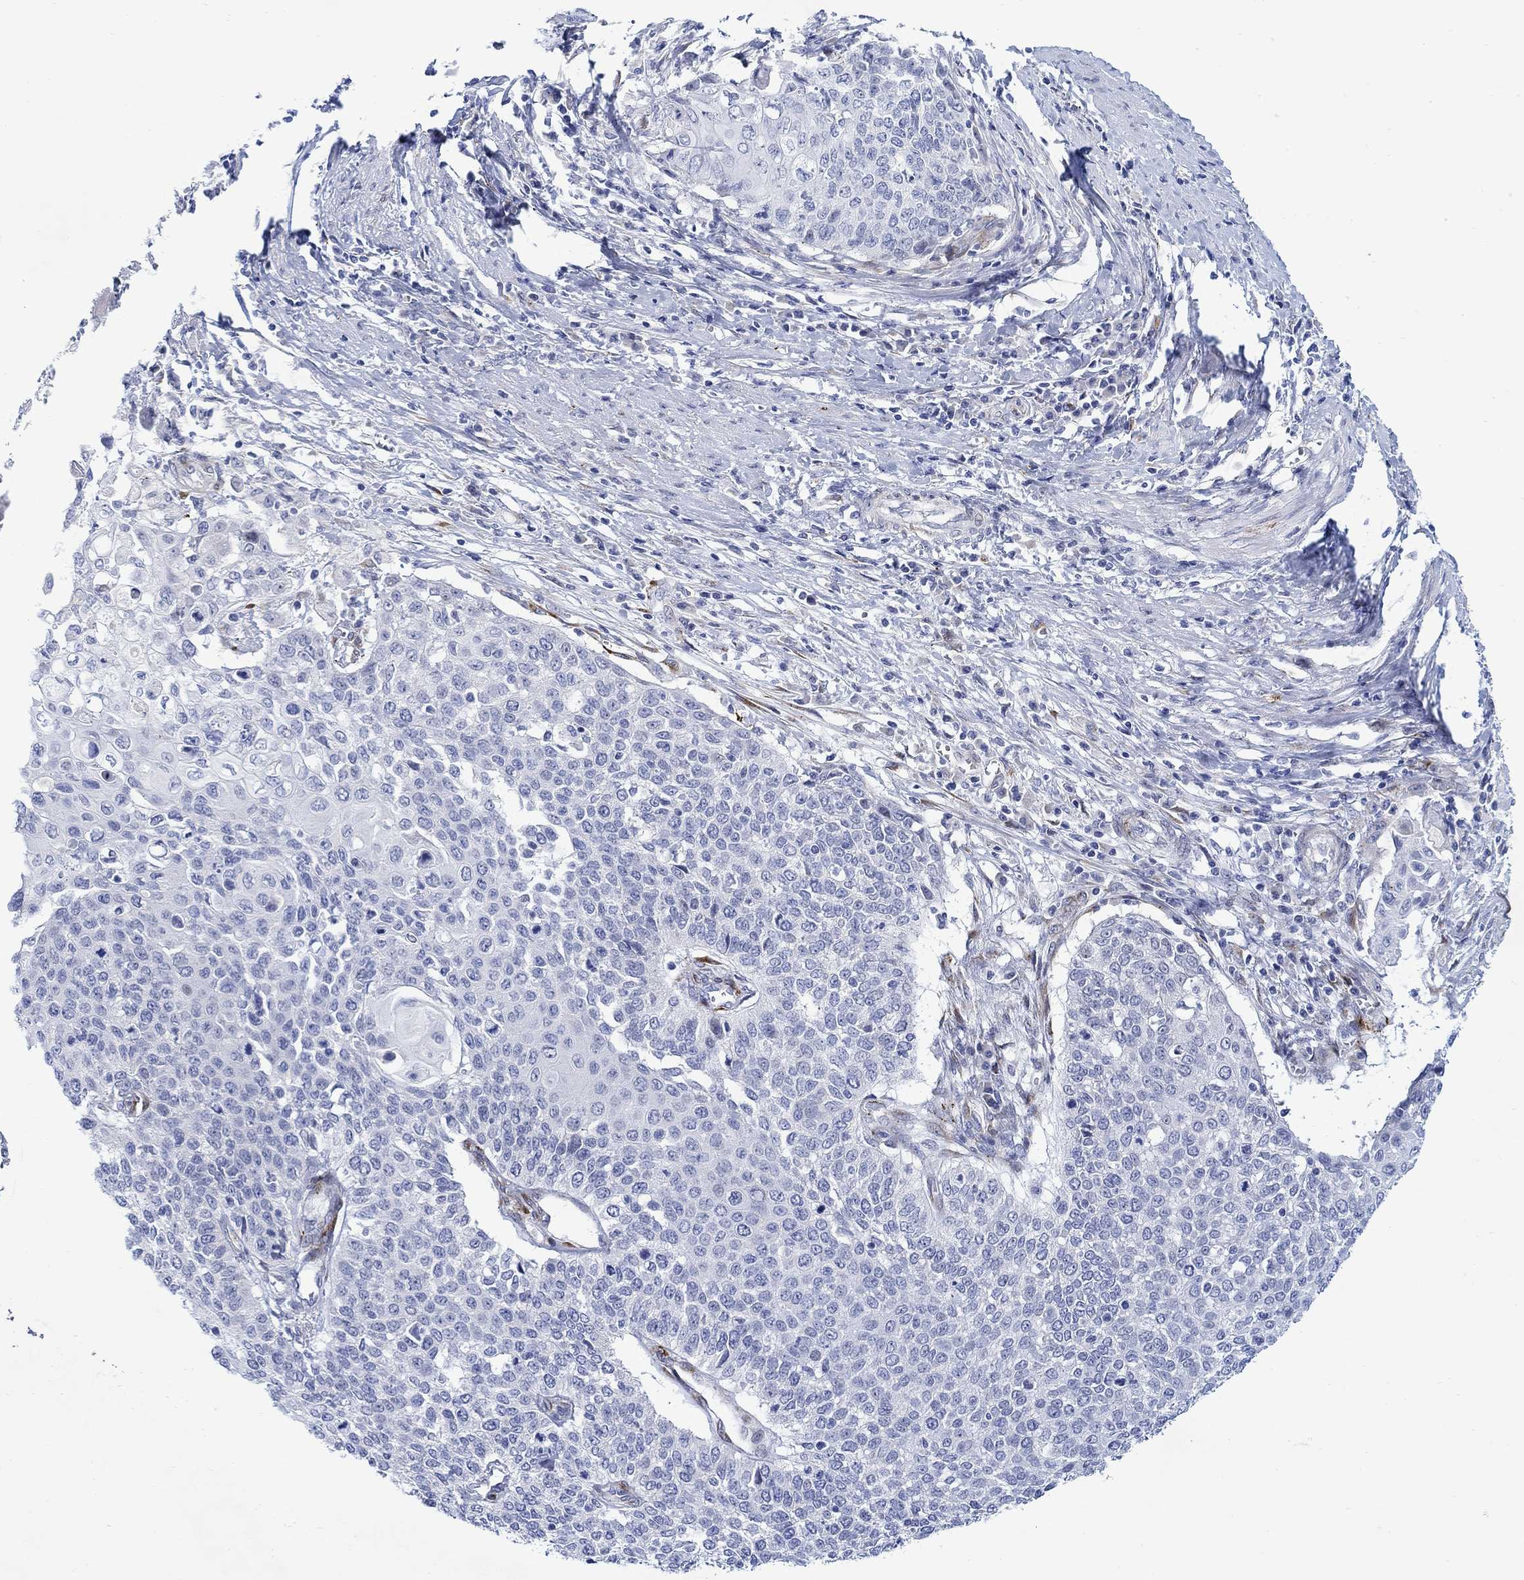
{"staining": {"intensity": "negative", "quantity": "none", "location": "none"}, "tissue": "cervical cancer", "cell_type": "Tumor cells", "image_type": "cancer", "snomed": [{"axis": "morphology", "description": "Squamous cell carcinoma, NOS"}, {"axis": "topography", "description": "Cervix"}], "caption": "Tumor cells show no significant protein expression in cervical cancer (squamous cell carcinoma).", "gene": "KSR2", "patient": {"sex": "female", "age": 39}}